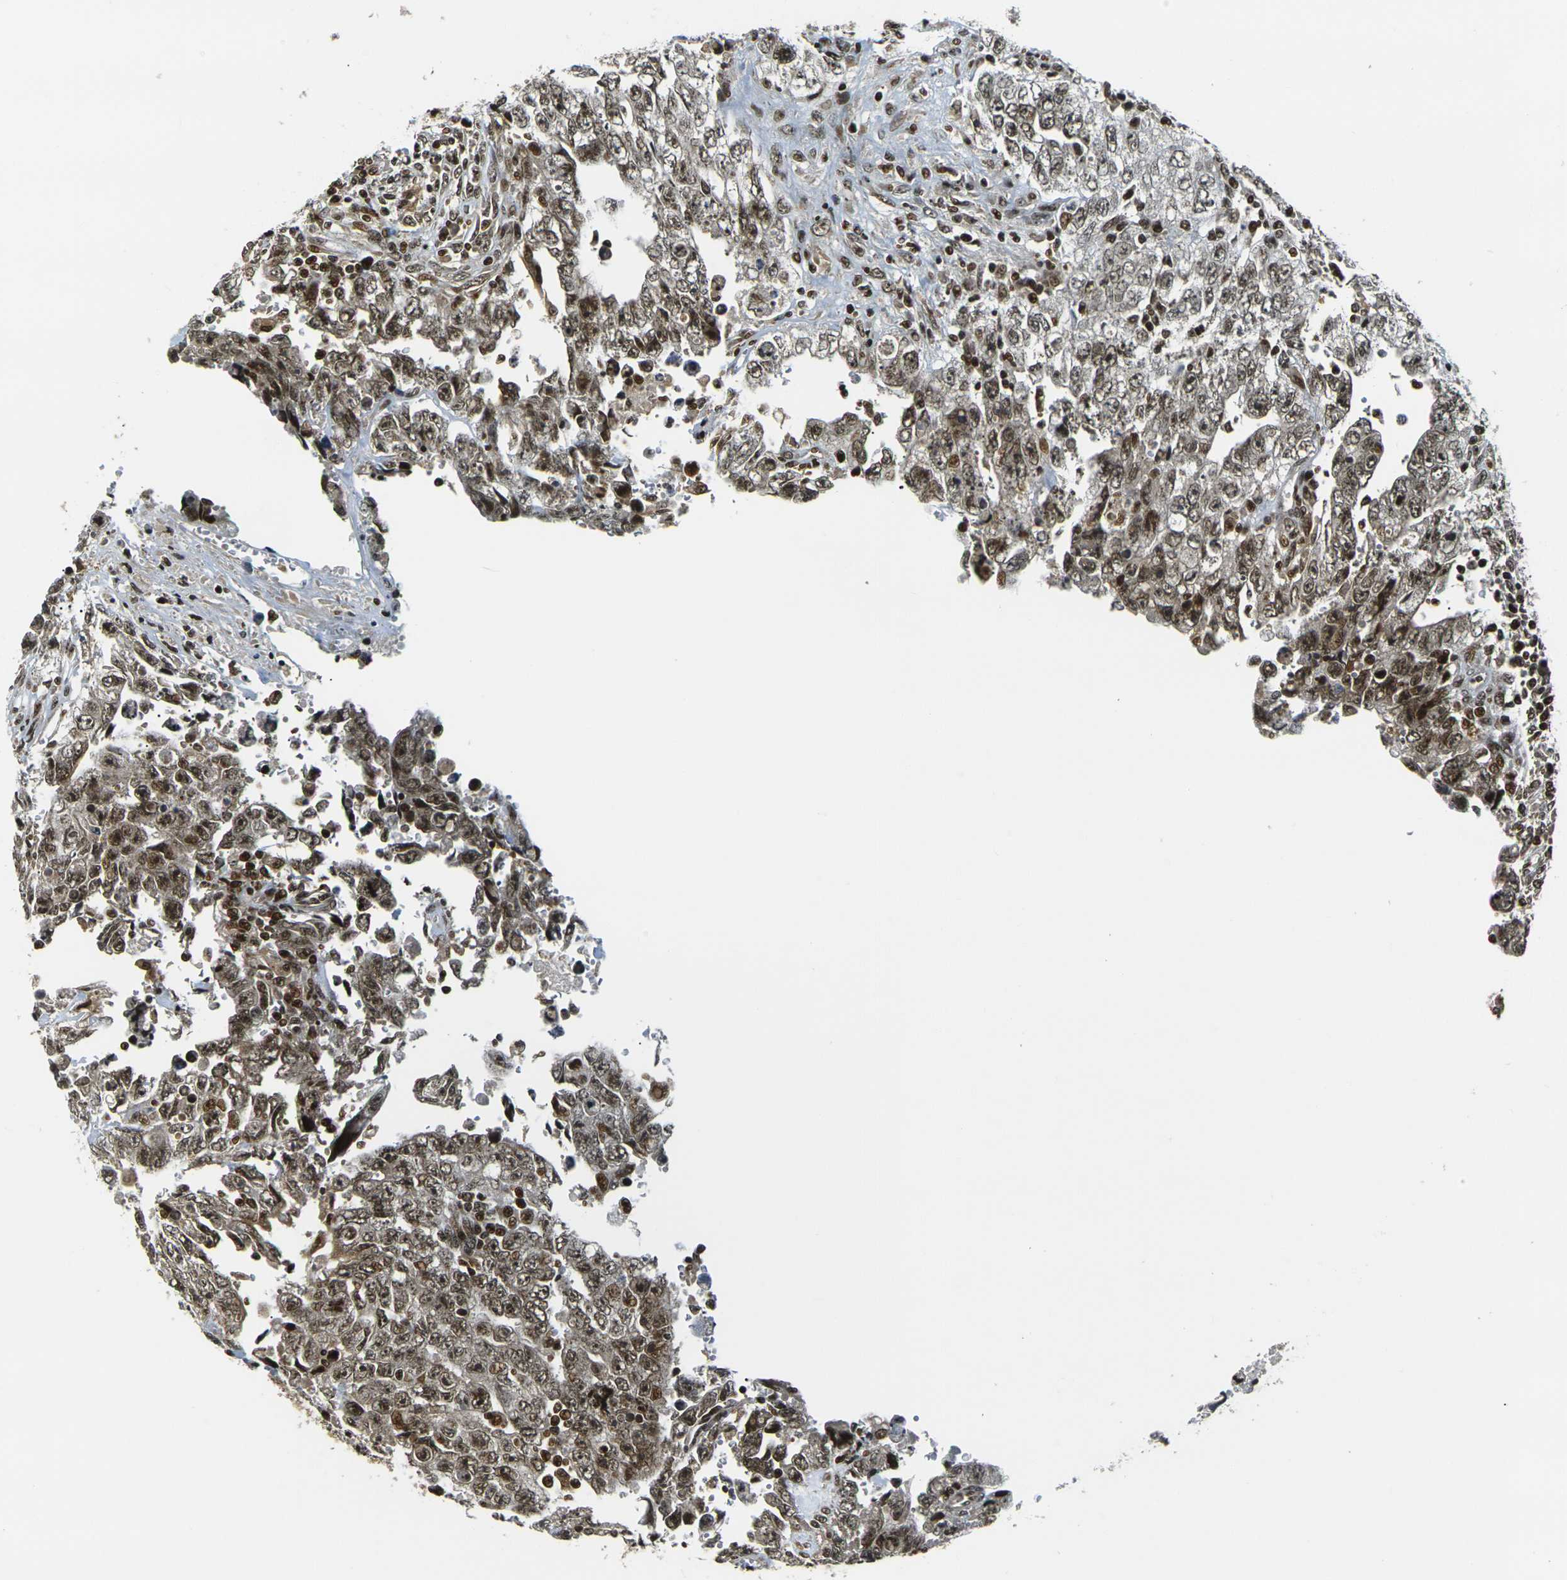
{"staining": {"intensity": "moderate", "quantity": ">75%", "location": "cytoplasmic/membranous,nuclear"}, "tissue": "testis cancer", "cell_type": "Tumor cells", "image_type": "cancer", "snomed": [{"axis": "morphology", "description": "Carcinoma, Embryonal, NOS"}, {"axis": "topography", "description": "Testis"}], "caption": "Human testis embryonal carcinoma stained with a brown dye shows moderate cytoplasmic/membranous and nuclear positive staining in approximately >75% of tumor cells.", "gene": "ACTL6A", "patient": {"sex": "male", "age": 28}}